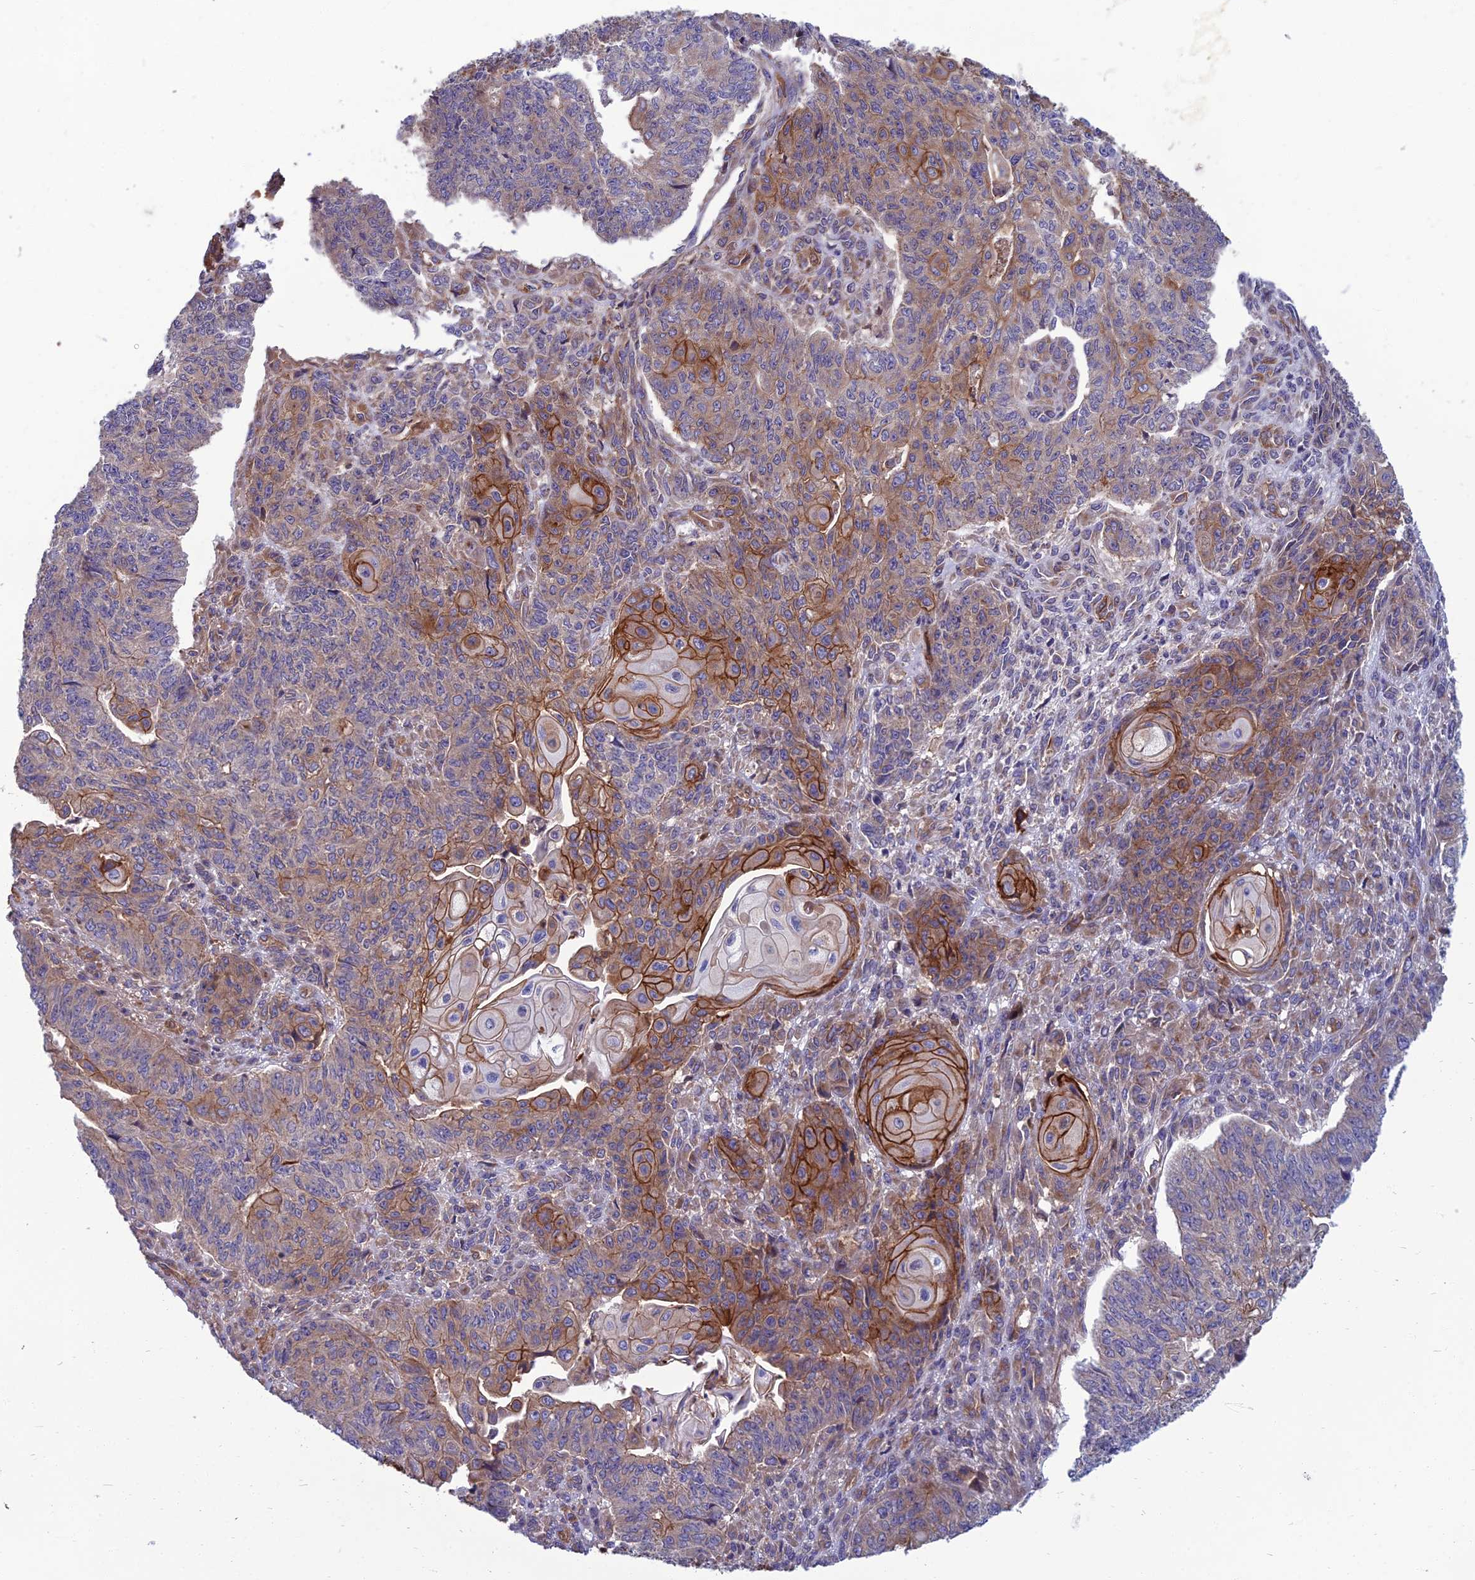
{"staining": {"intensity": "strong", "quantity": "<25%", "location": "cytoplasmic/membranous"}, "tissue": "endometrial cancer", "cell_type": "Tumor cells", "image_type": "cancer", "snomed": [{"axis": "morphology", "description": "Adenocarcinoma, NOS"}, {"axis": "topography", "description": "Endometrium"}], "caption": "Immunohistochemical staining of endometrial adenocarcinoma reveals medium levels of strong cytoplasmic/membranous protein staining in approximately <25% of tumor cells.", "gene": "WDR24", "patient": {"sex": "female", "age": 32}}